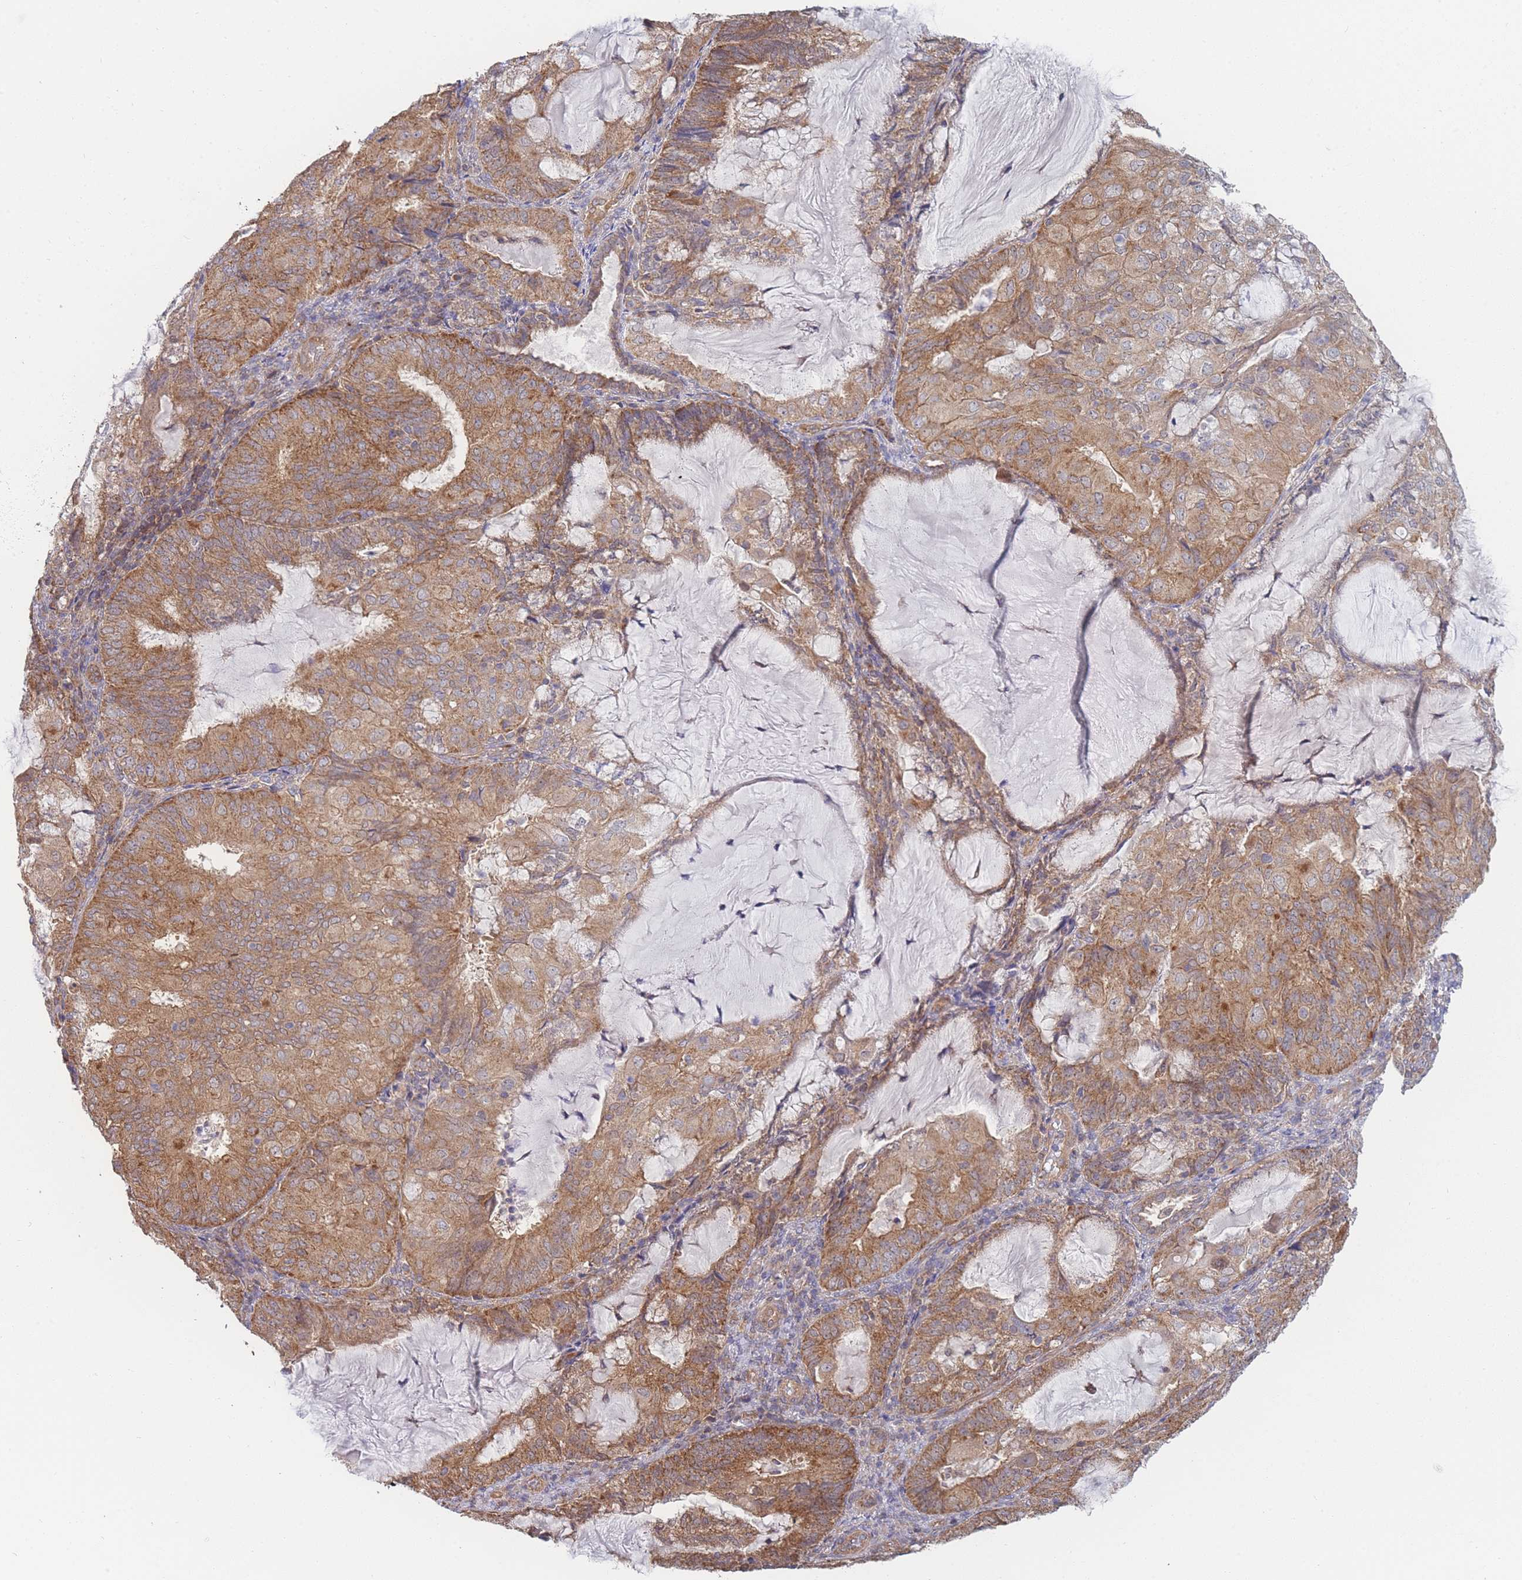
{"staining": {"intensity": "moderate", "quantity": ">75%", "location": "cytoplasmic/membranous"}, "tissue": "endometrial cancer", "cell_type": "Tumor cells", "image_type": "cancer", "snomed": [{"axis": "morphology", "description": "Adenocarcinoma, NOS"}, {"axis": "topography", "description": "Endometrium"}], "caption": "Brown immunohistochemical staining in endometrial cancer (adenocarcinoma) reveals moderate cytoplasmic/membranous staining in approximately >75% of tumor cells.", "gene": "MRPS18B", "patient": {"sex": "female", "age": 81}}